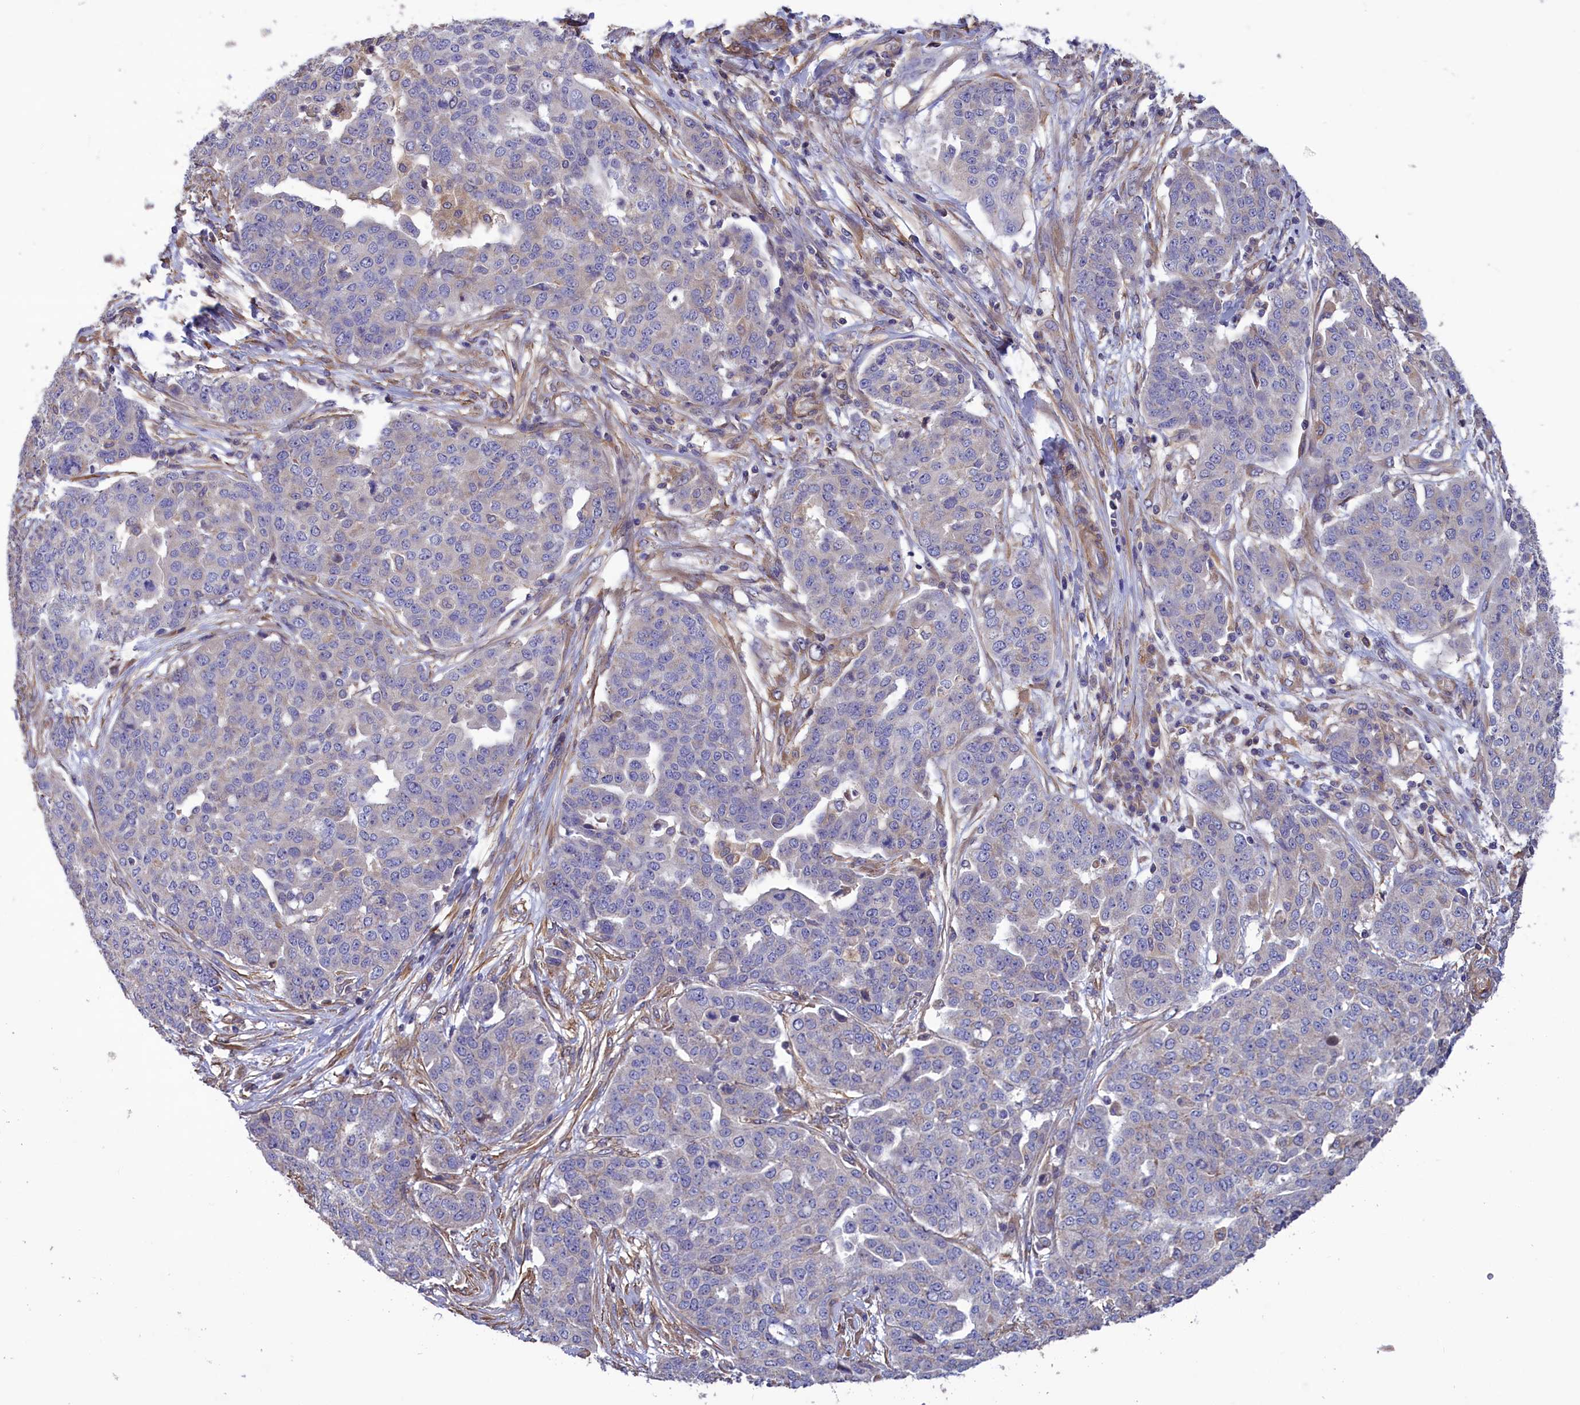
{"staining": {"intensity": "negative", "quantity": "none", "location": "none"}, "tissue": "ovarian cancer", "cell_type": "Tumor cells", "image_type": "cancer", "snomed": [{"axis": "morphology", "description": "Cystadenocarcinoma, serous, NOS"}, {"axis": "topography", "description": "Soft tissue"}, {"axis": "topography", "description": "Ovary"}], "caption": "An immunohistochemistry (IHC) micrograph of ovarian cancer (serous cystadenocarcinoma) is shown. There is no staining in tumor cells of ovarian cancer (serous cystadenocarcinoma). (Stains: DAB IHC with hematoxylin counter stain, Microscopy: brightfield microscopy at high magnification).", "gene": "AMDHD2", "patient": {"sex": "female", "age": 57}}